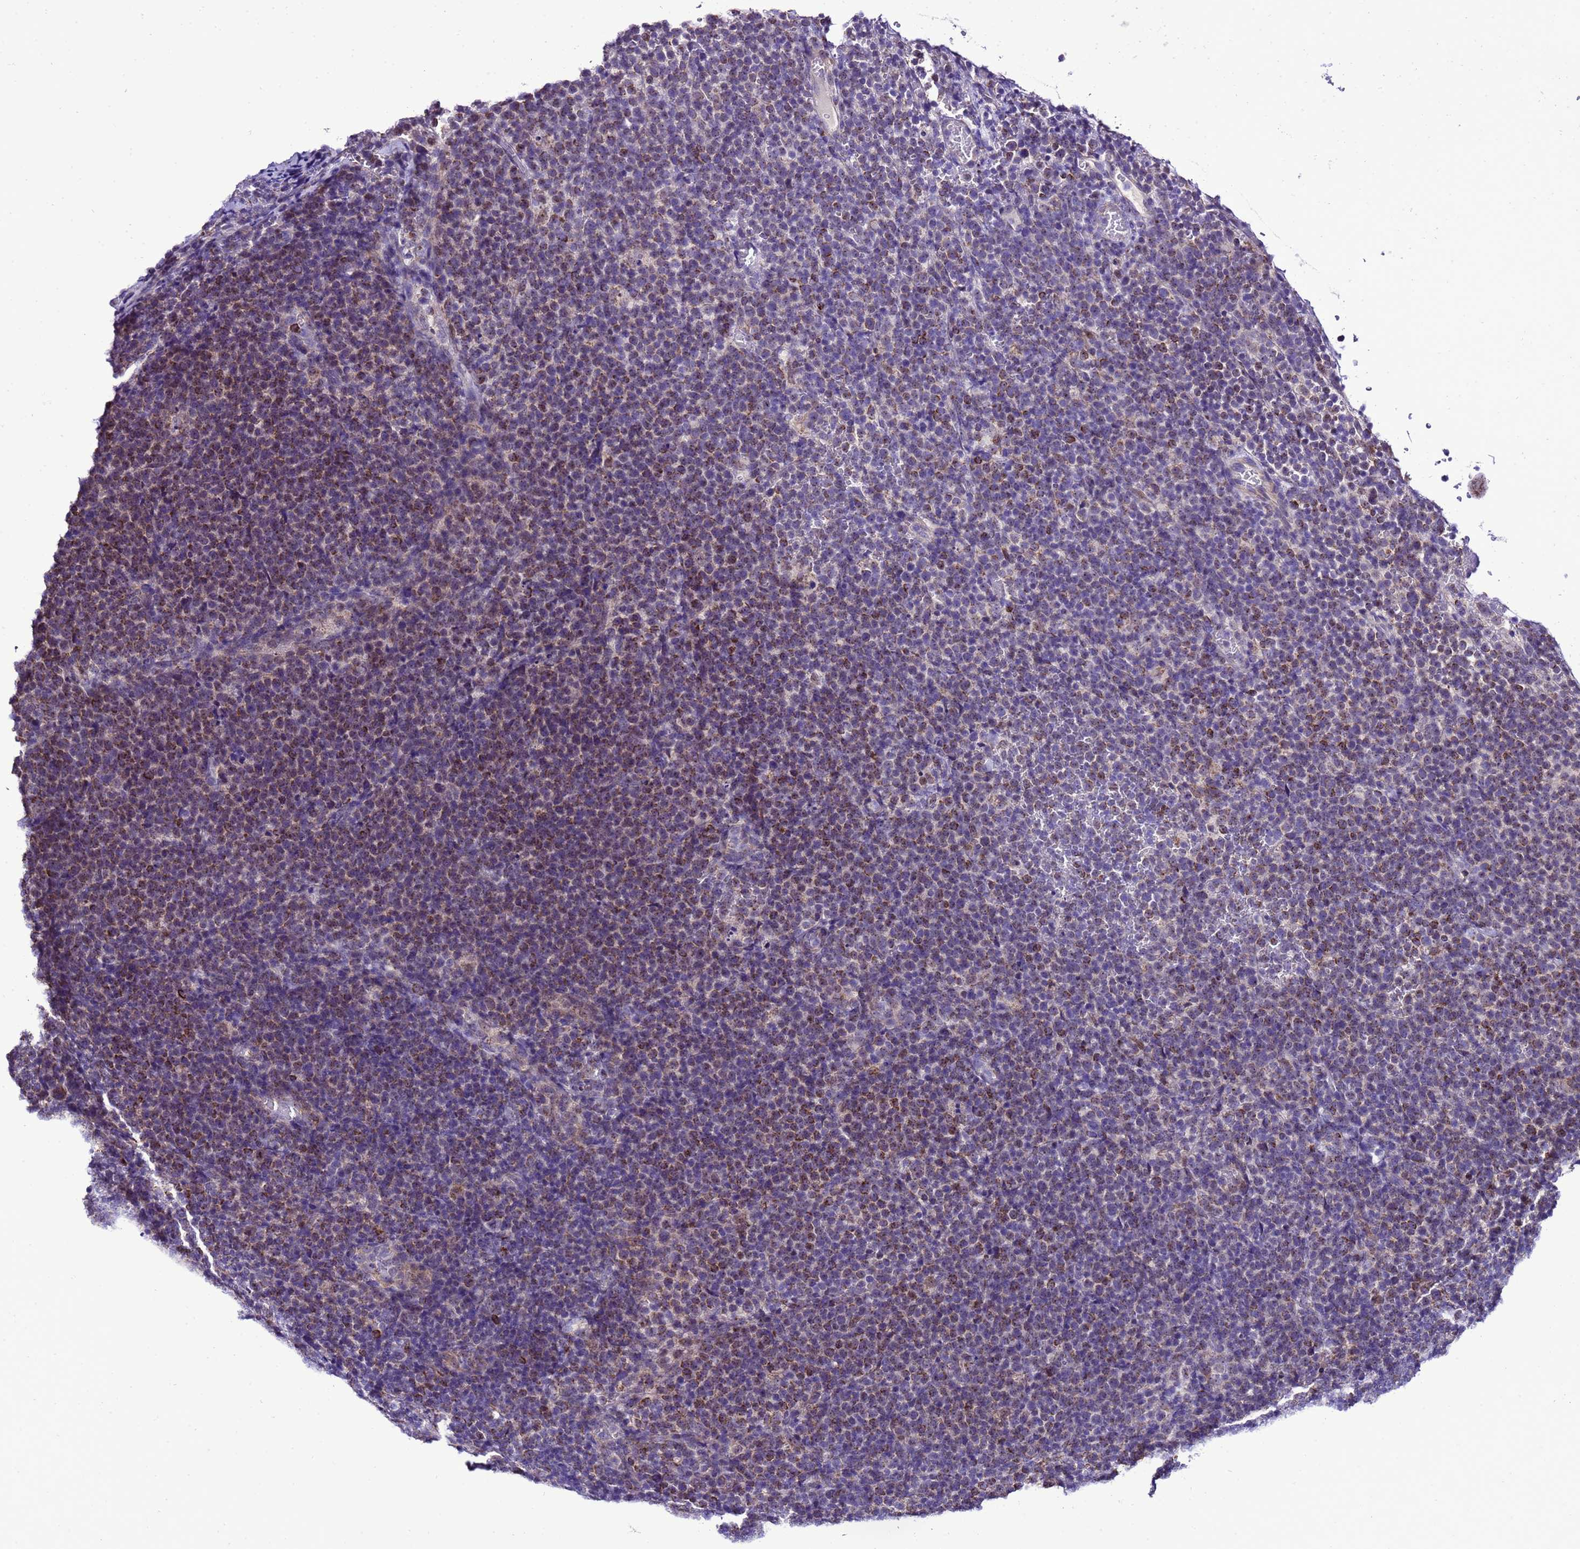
{"staining": {"intensity": "moderate", "quantity": "<25%", "location": "cytoplasmic/membranous"}, "tissue": "lymphoma", "cell_type": "Tumor cells", "image_type": "cancer", "snomed": [{"axis": "morphology", "description": "Malignant lymphoma, non-Hodgkin's type, High grade"}, {"axis": "topography", "description": "Lymph node"}], "caption": "Immunohistochemistry (IHC) staining of high-grade malignant lymphoma, non-Hodgkin's type, which exhibits low levels of moderate cytoplasmic/membranous expression in approximately <25% of tumor cells indicating moderate cytoplasmic/membranous protein staining. The staining was performed using DAB (3,3'-diaminobenzidine) (brown) for protein detection and nuclei were counterstained in hematoxylin (blue).", "gene": "DPH6", "patient": {"sex": "male", "age": 61}}